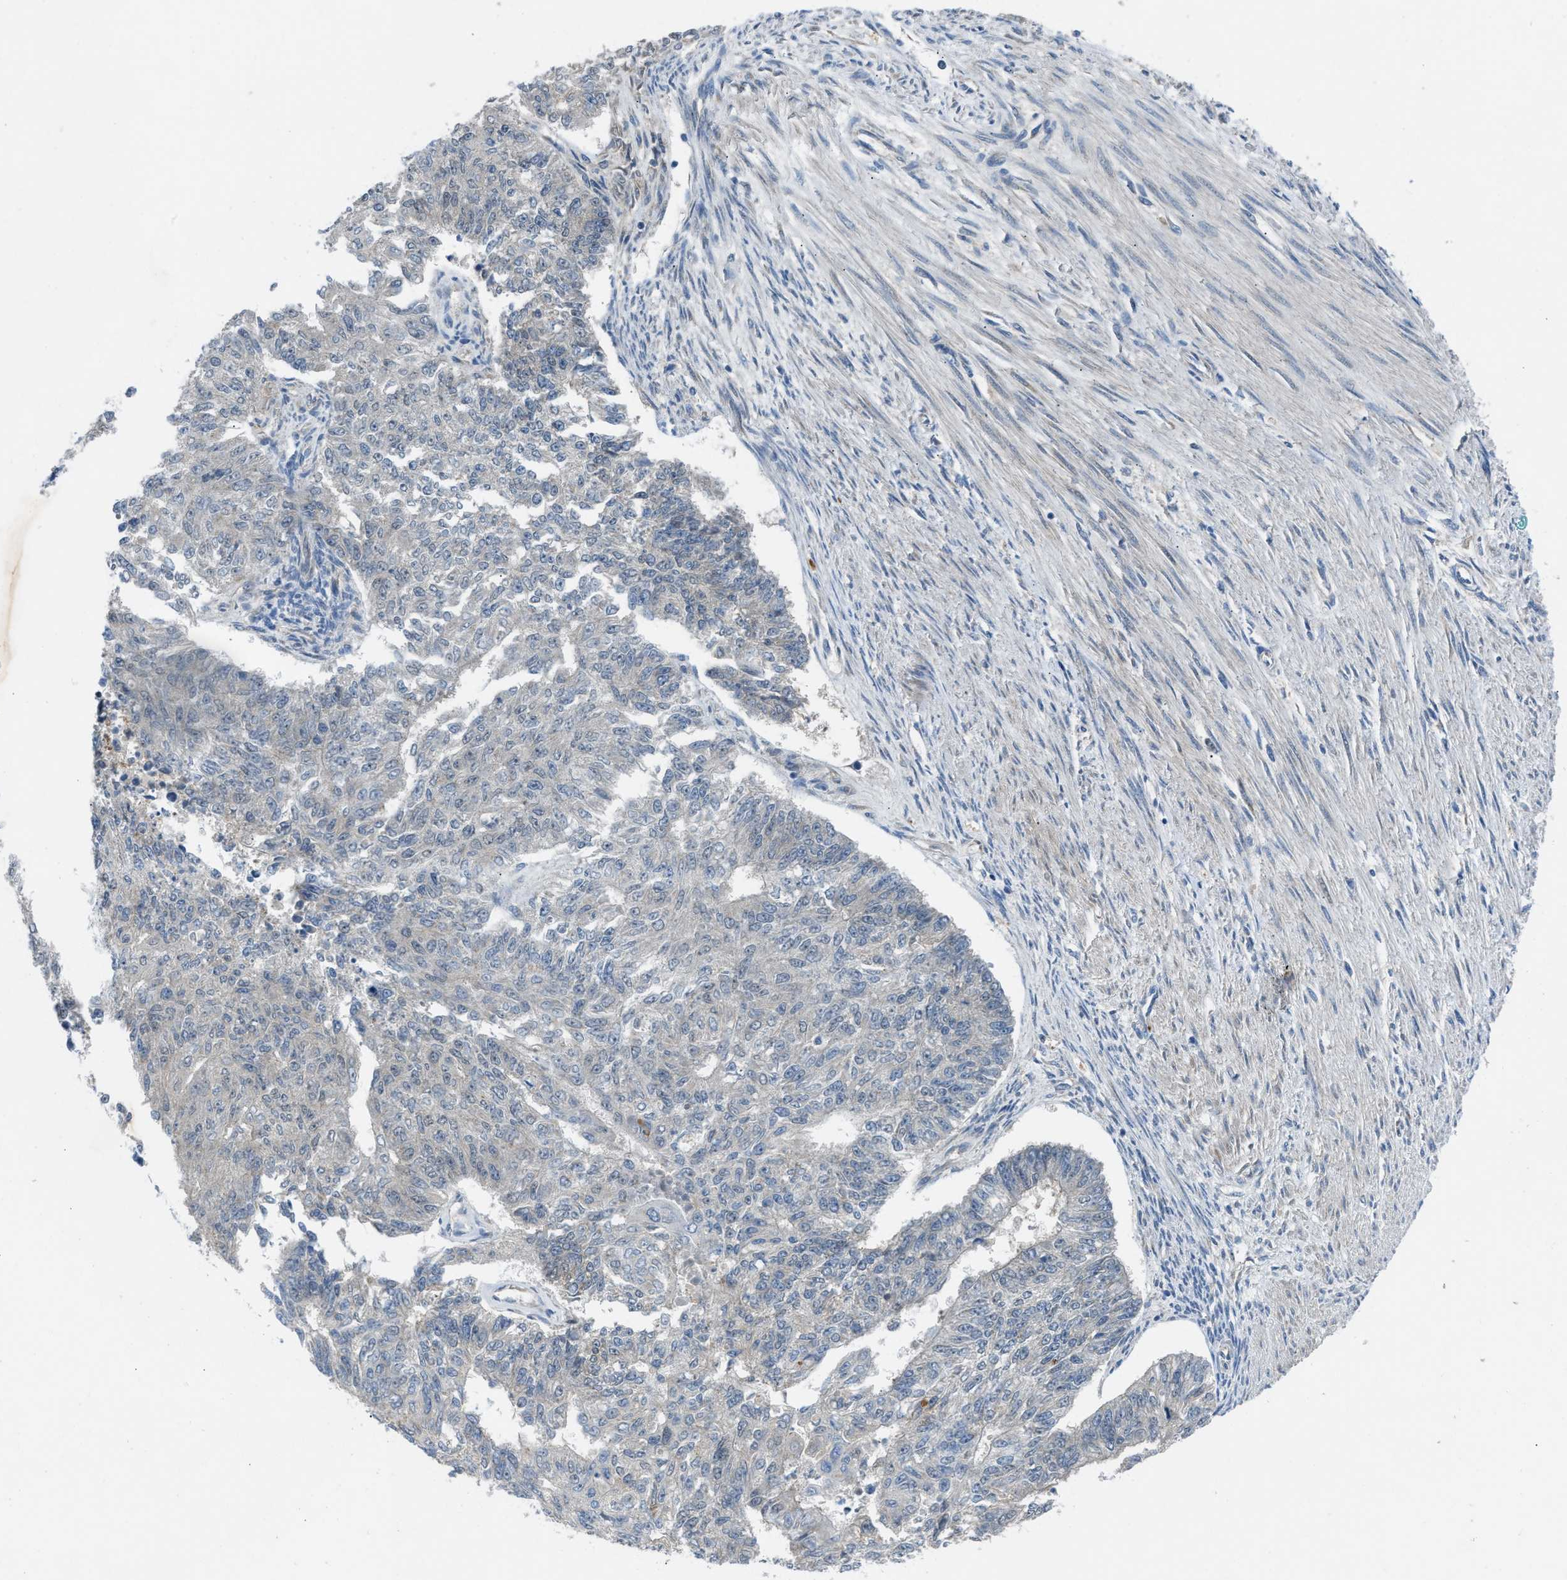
{"staining": {"intensity": "negative", "quantity": "none", "location": "none"}, "tissue": "endometrial cancer", "cell_type": "Tumor cells", "image_type": "cancer", "snomed": [{"axis": "morphology", "description": "Adenocarcinoma, NOS"}, {"axis": "topography", "description": "Endometrium"}], "caption": "An immunohistochemistry (IHC) histopathology image of endometrial adenocarcinoma is shown. There is no staining in tumor cells of endometrial adenocarcinoma.", "gene": "ZNF251", "patient": {"sex": "female", "age": 32}}